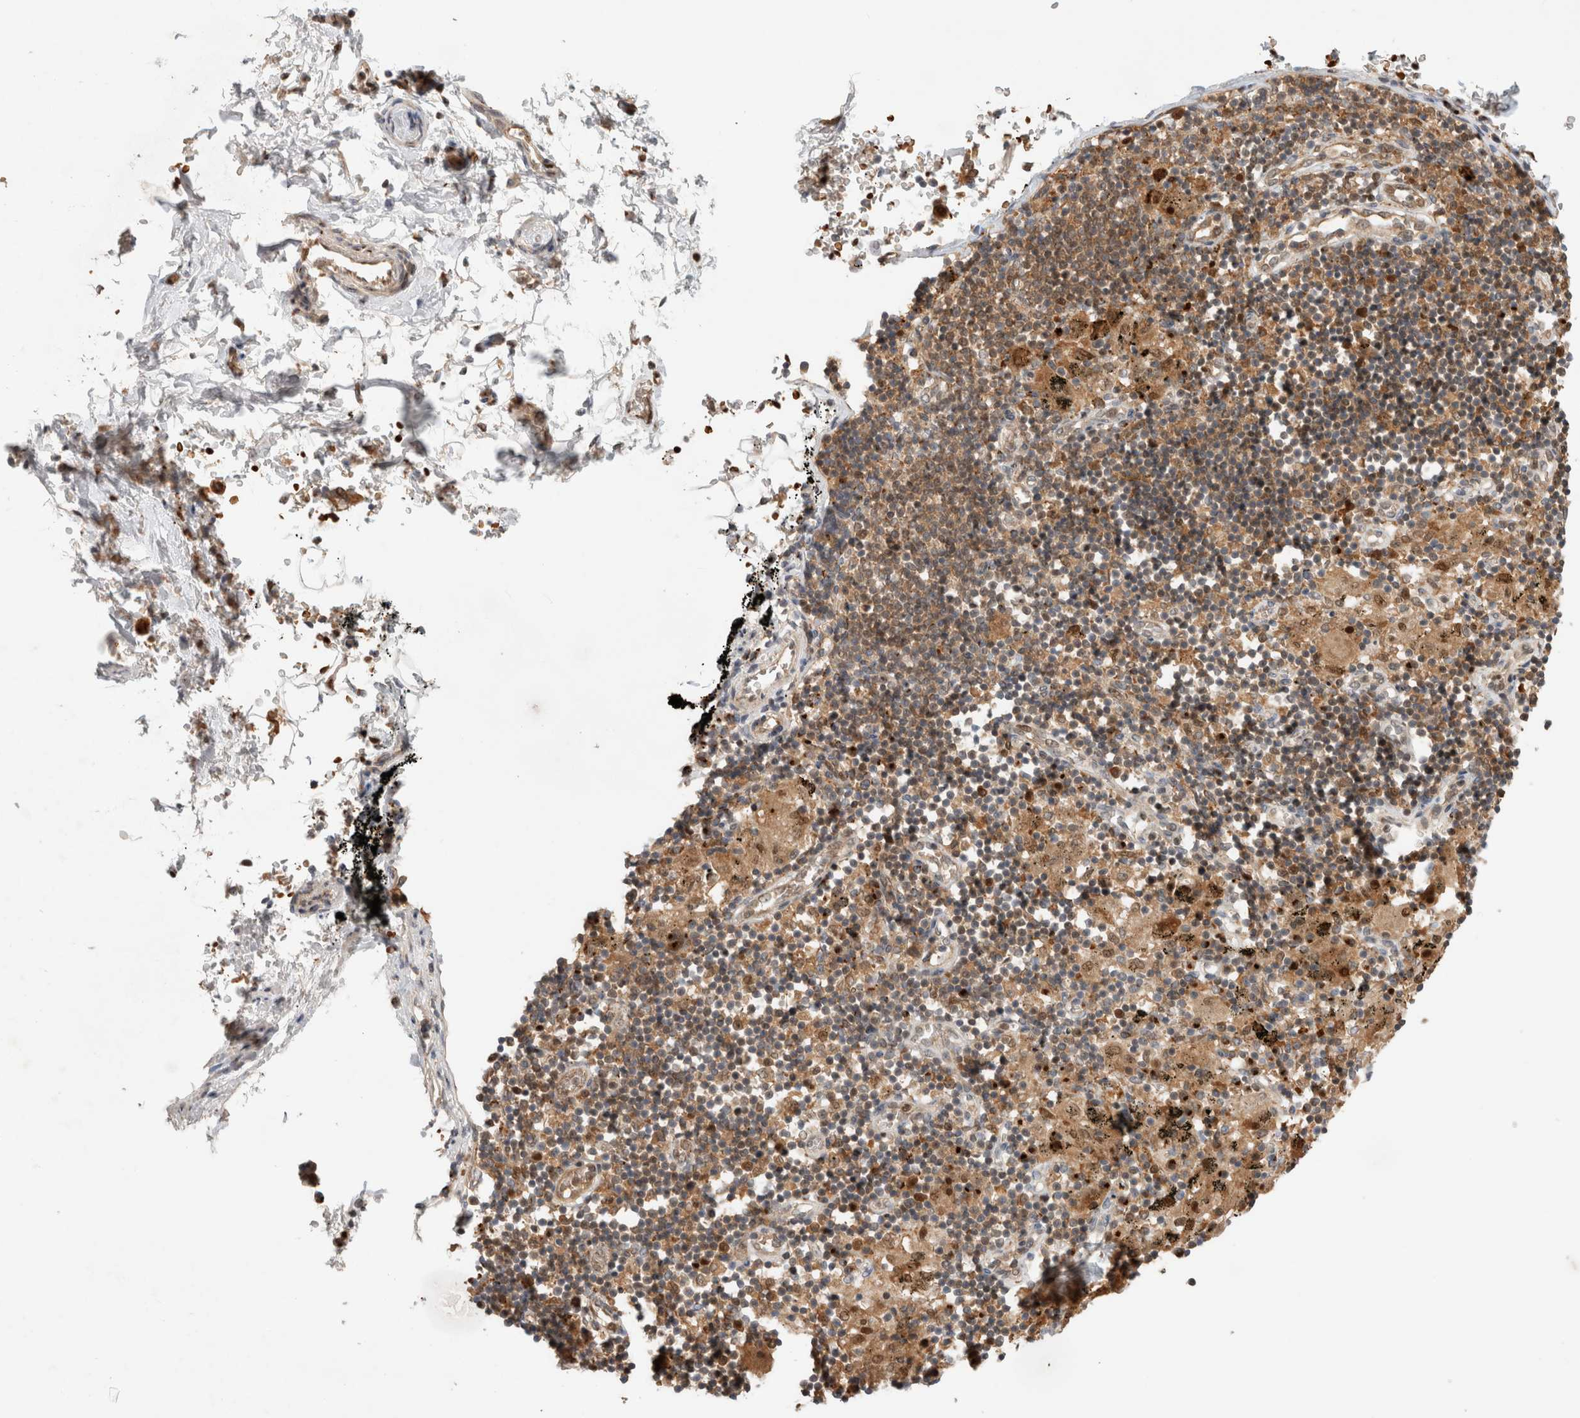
{"staining": {"intensity": "strong", "quantity": ">75%", "location": "cytoplasmic/membranous,nuclear"}, "tissue": "adipose tissue", "cell_type": "Adipocytes", "image_type": "normal", "snomed": [{"axis": "morphology", "description": "Normal tissue, NOS"}, {"axis": "topography", "description": "Cartilage tissue"}, {"axis": "topography", "description": "Lung"}], "caption": "Human adipose tissue stained for a protein (brown) exhibits strong cytoplasmic/membranous,nuclear positive expression in about >75% of adipocytes.", "gene": "OTUD6B", "patient": {"sex": "female", "age": 77}}